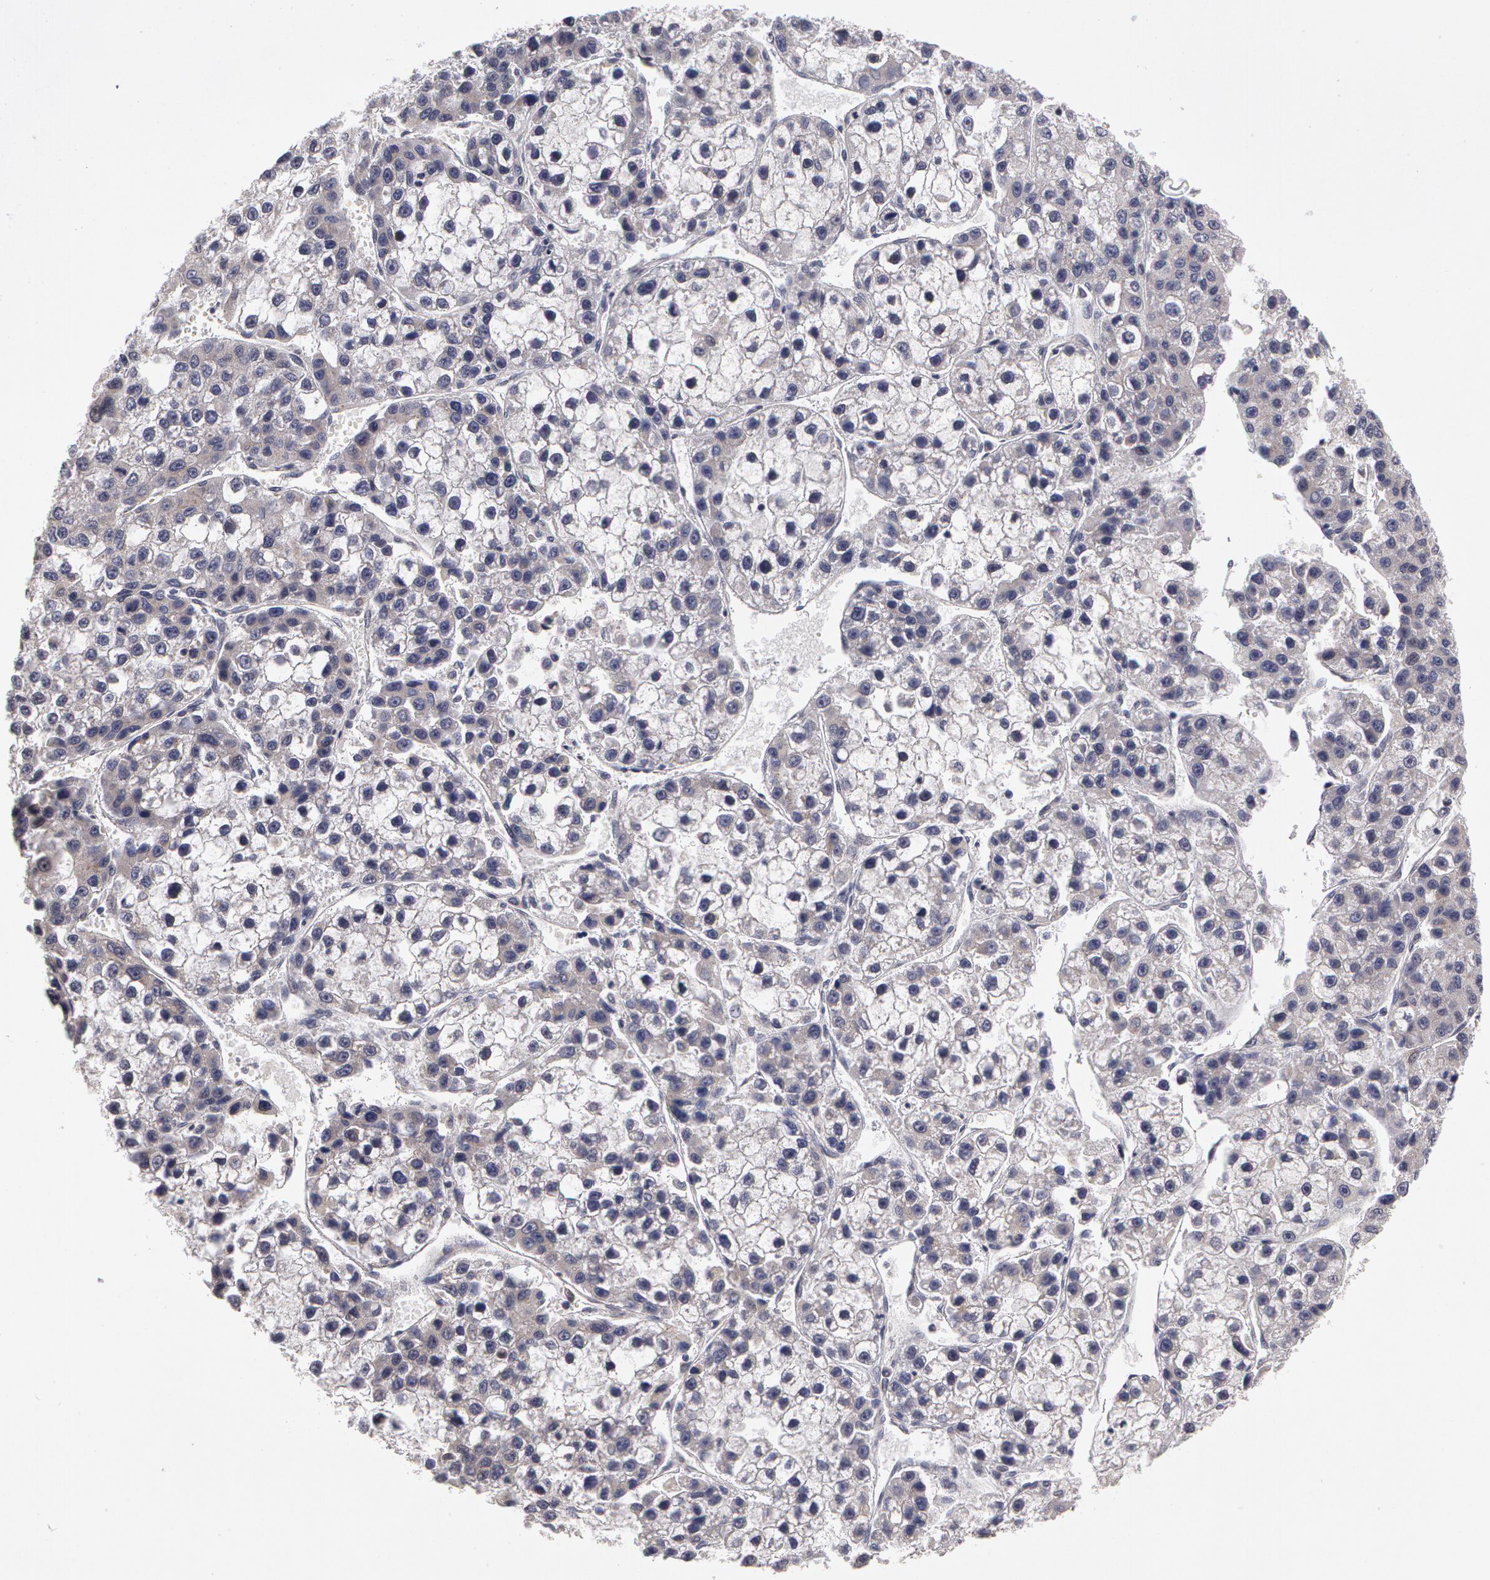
{"staining": {"intensity": "negative", "quantity": "none", "location": "none"}, "tissue": "liver cancer", "cell_type": "Tumor cells", "image_type": "cancer", "snomed": [{"axis": "morphology", "description": "Carcinoma, Hepatocellular, NOS"}, {"axis": "topography", "description": "Liver"}], "caption": "Immunohistochemistry (IHC) histopathology image of liver cancer (hepatocellular carcinoma) stained for a protein (brown), which demonstrates no expression in tumor cells.", "gene": "STX5", "patient": {"sex": "female", "age": 66}}